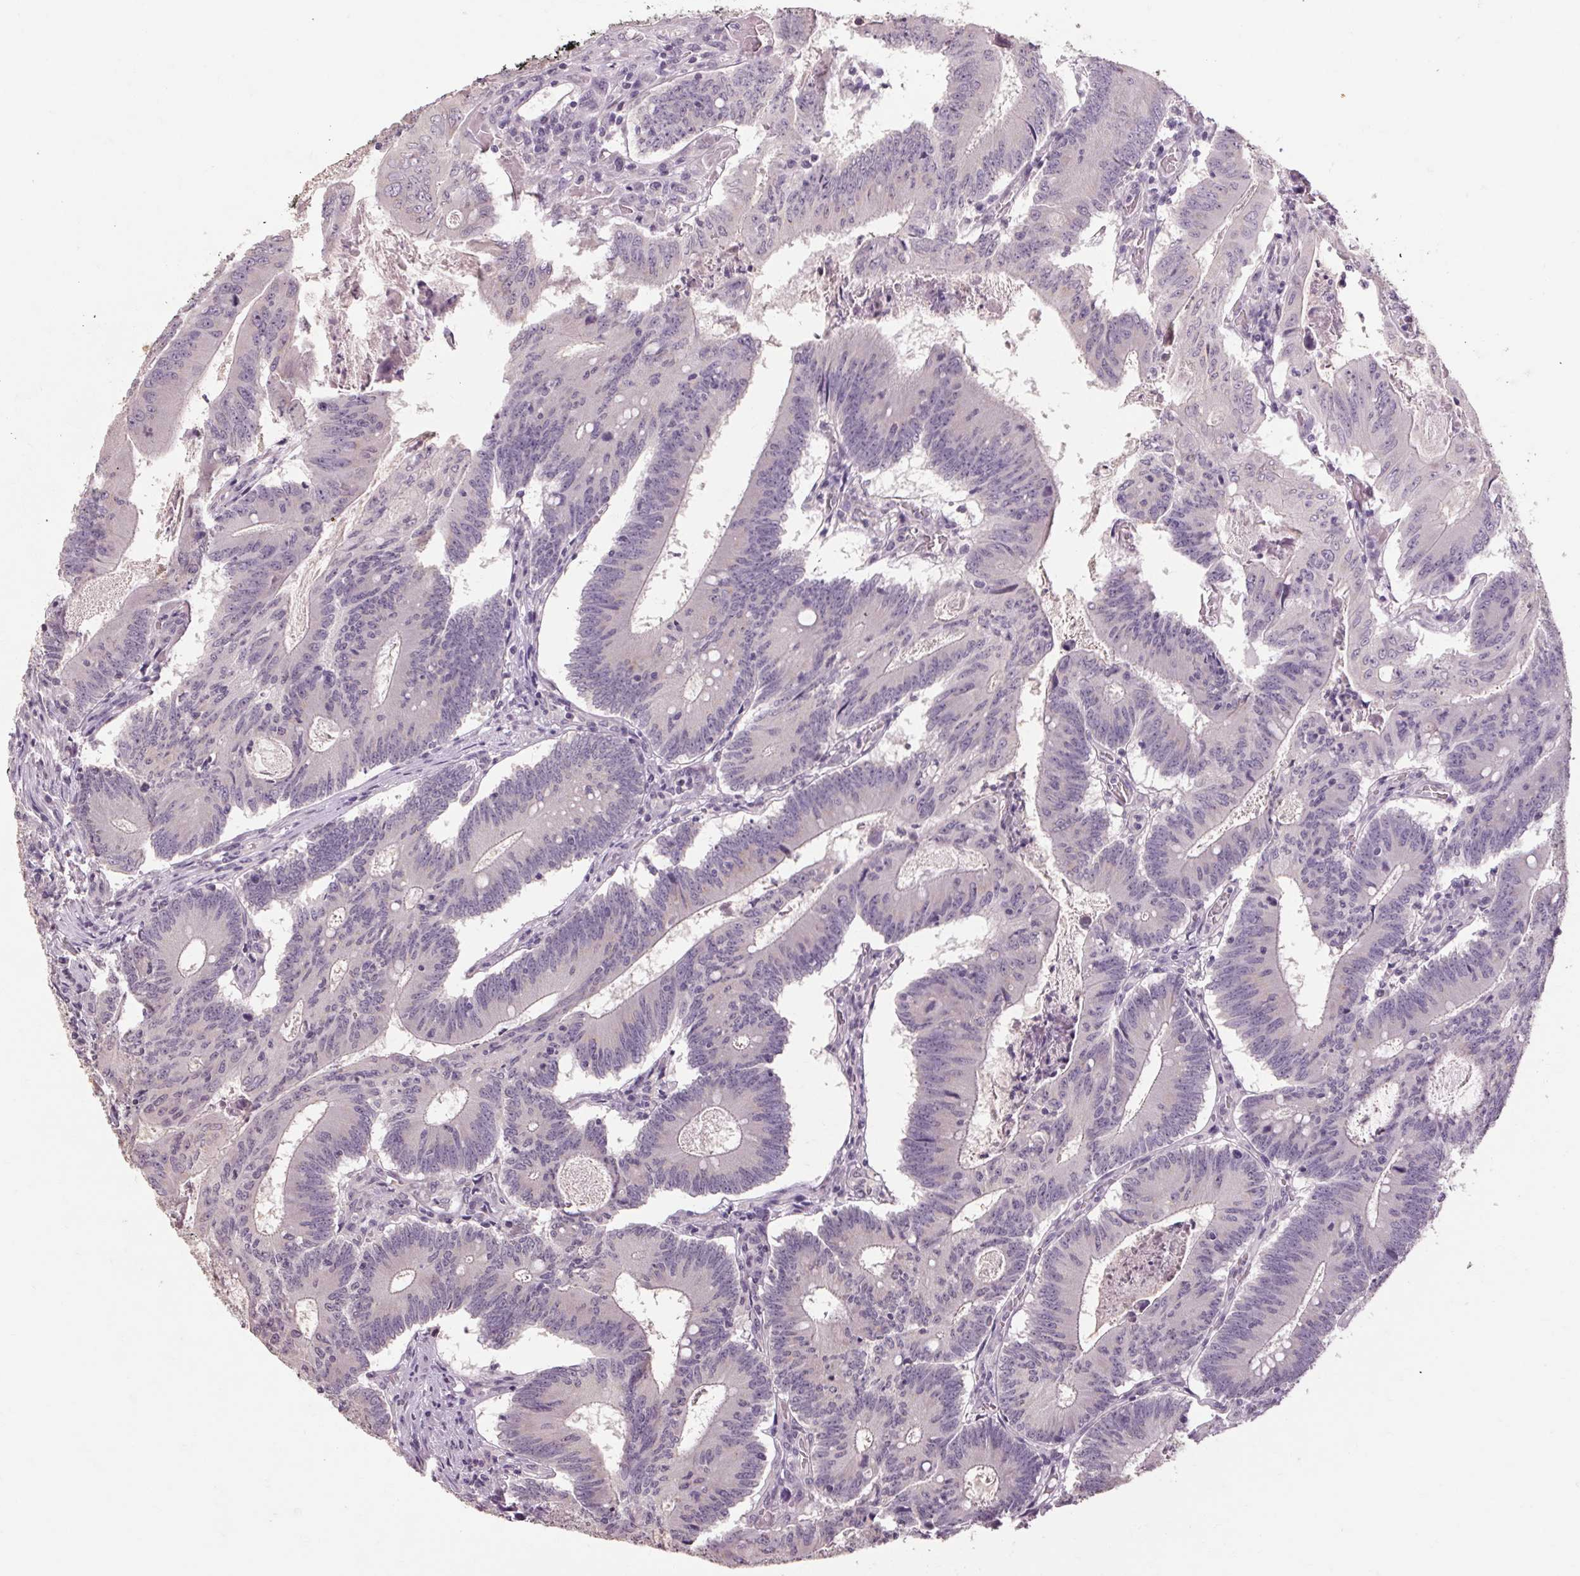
{"staining": {"intensity": "negative", "quantity": "none", "location": "none"}, "tissue": "colorectal cancer", "cell_type": "Tumor cells", "image_type": "cancer", "snomed": [{"axis": "morphology", "description": "Adenocarcinoma, NOS"}, {"axis": "topography", "description": "Colon"}], "caption": "This is an immunohistochemistry (IHC) photomicrograph of human colorectal cancer. There is no positivity in tumor cells.", "gene": "POMC", "patient": {"sex": "female", "age": 70}}